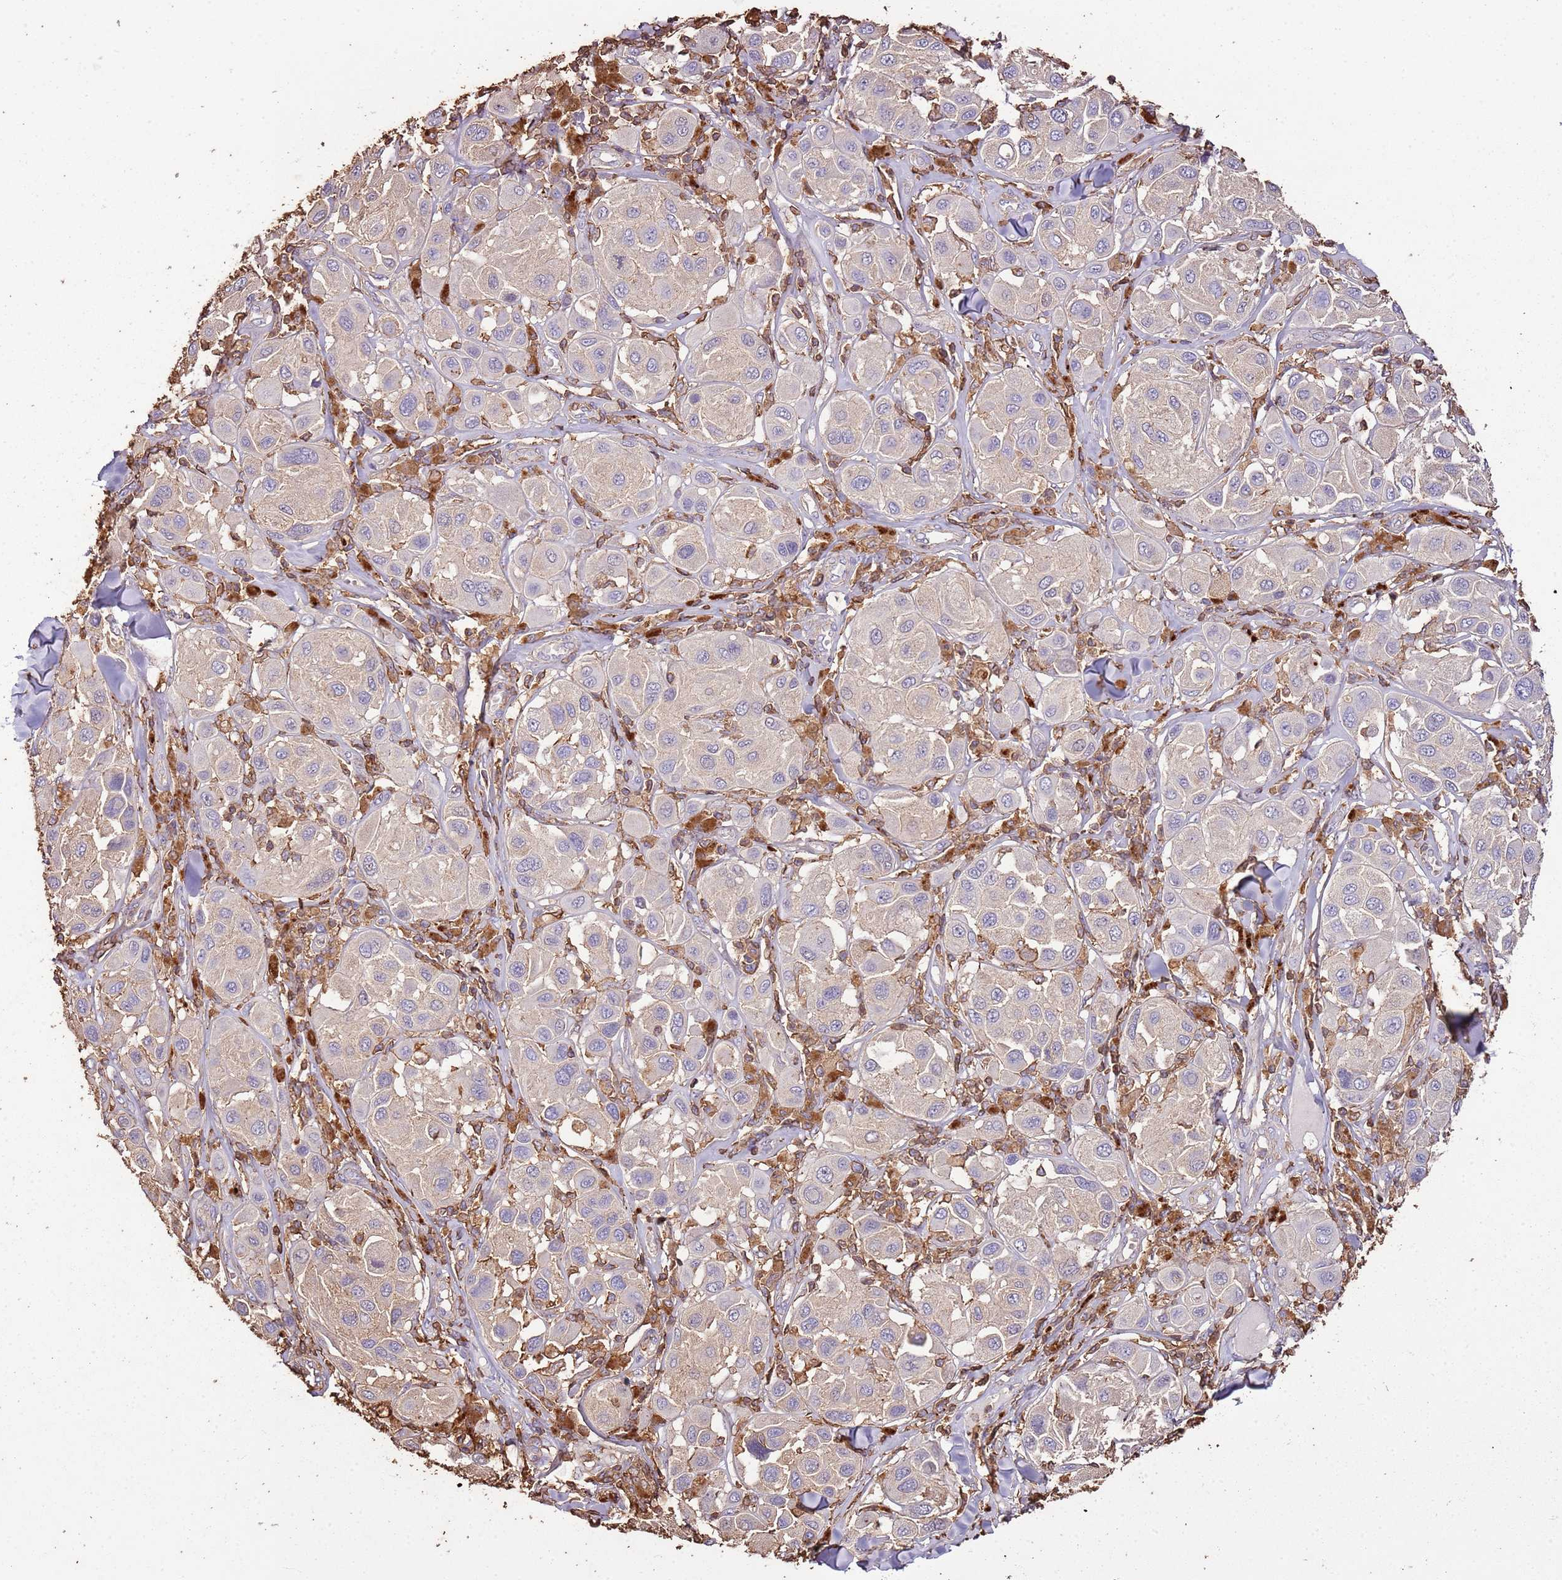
{"staining": {"intensity": "negative", "quantity": "none", "location": "none"}, "tissue": "melanoma", "cell_type": "Tumor cells", "image_type": "cancer", "snomed": [{"axis": "morphology", "description": "Malignant melanoma, Metastatic site"}, {"axis": "topography", "description": "Skin"}], "caption": "The image displays no staining of tumor cells in melanoma. (DAB (3,3'-diaminobenzidine) immunohistochemistry with hematoxylin counter stain).", "gene": "ARL10", "patient": {"sex": "male", "age": 41}}